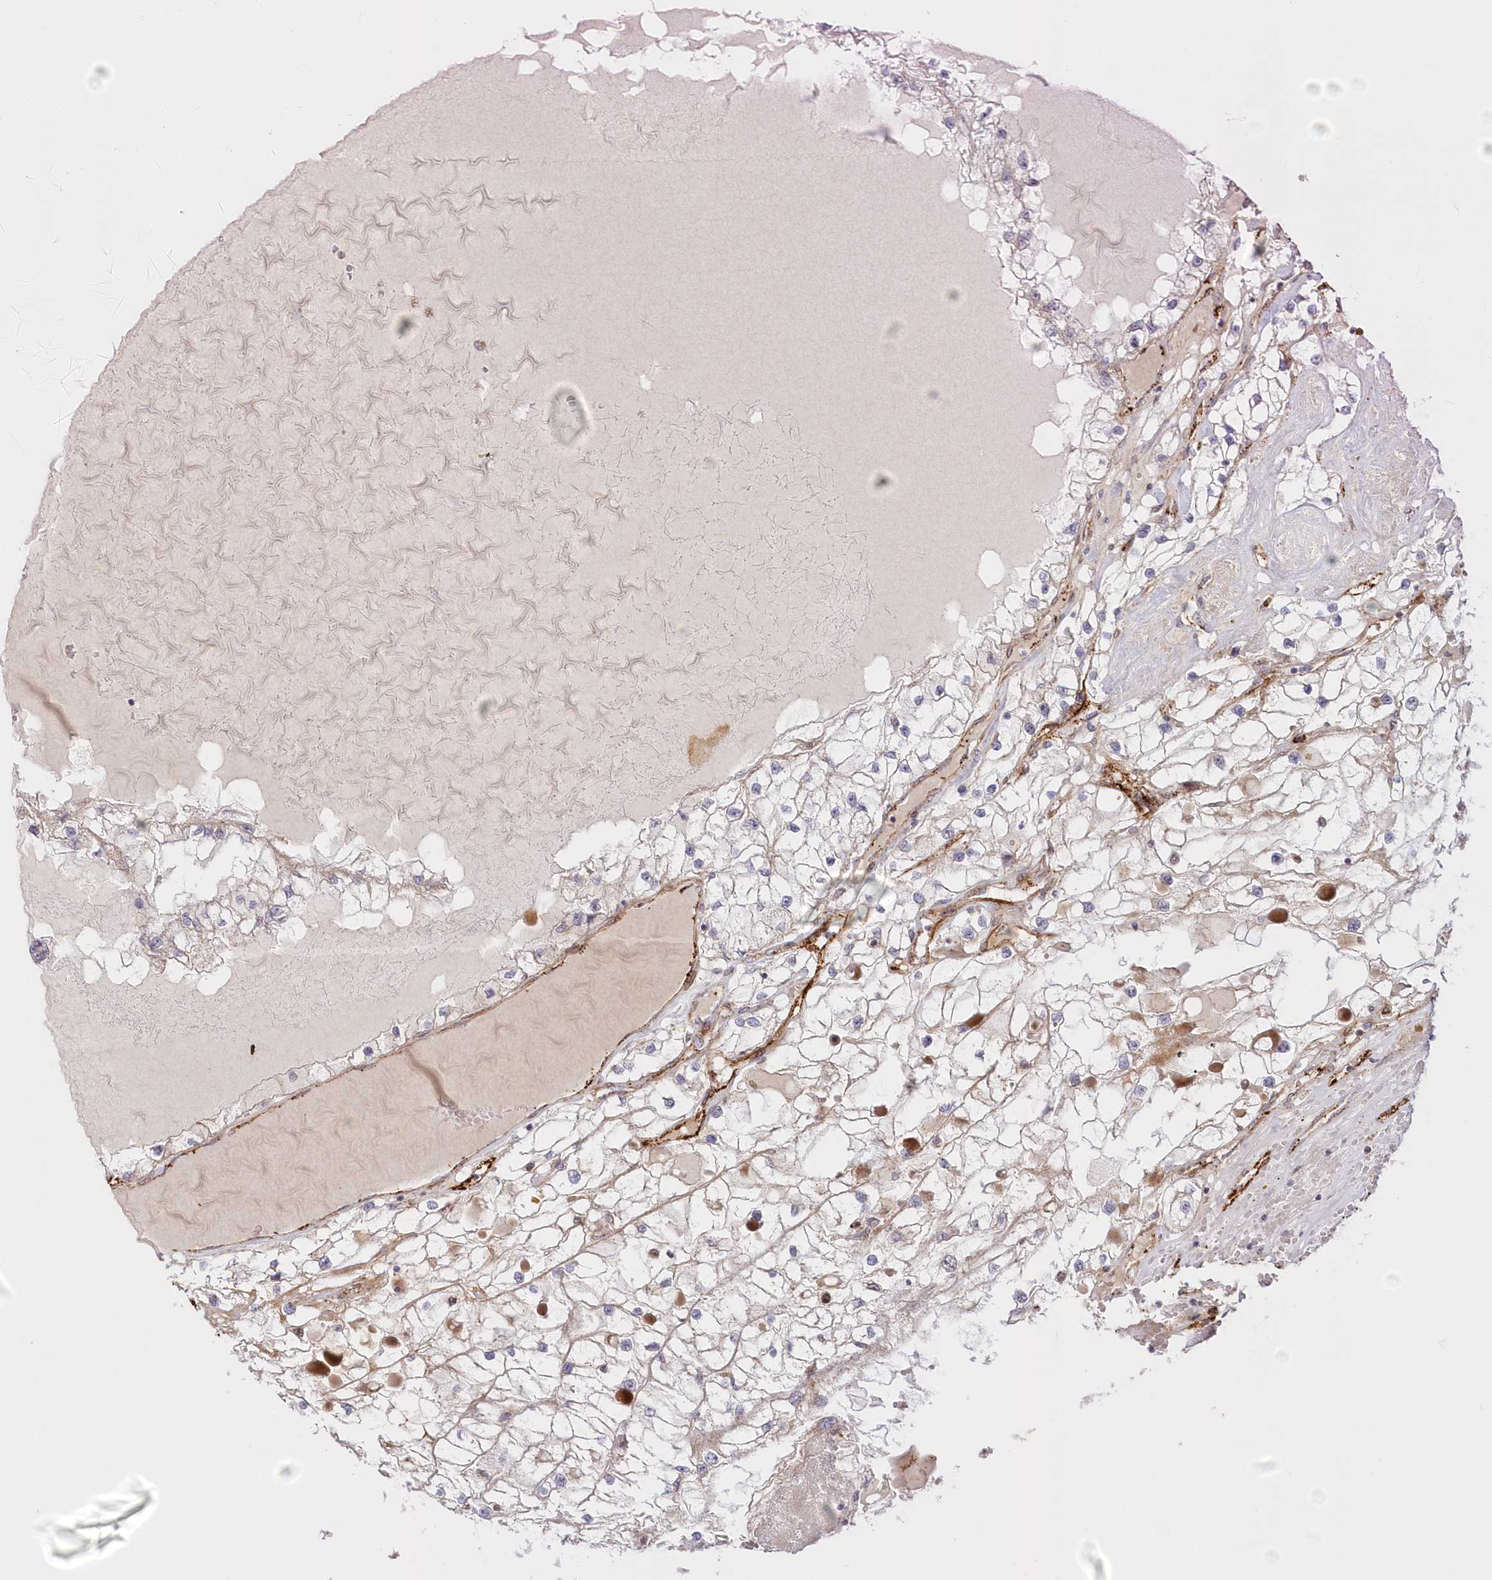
{"staining": {"intensity": "negative", "quantity": "none", "location": "none"}, "tissue": "renal cancer", "cell_type": "Tumor cells", "image_type": "cancer", "snomed": [{"axis": "morphology", "description": "Adenocarcinoma, NOS"}, {"axis": "topography", "description": "Kidney"}], "caption": "Immunohistochemistry micrograph of neoplastic tissue: renal adenocarcinoma stained with DAB displays no significant protein staining in tumor cells.", "gene": "AFAP1L2", "patient": {"sex": "male", "age": 68}}